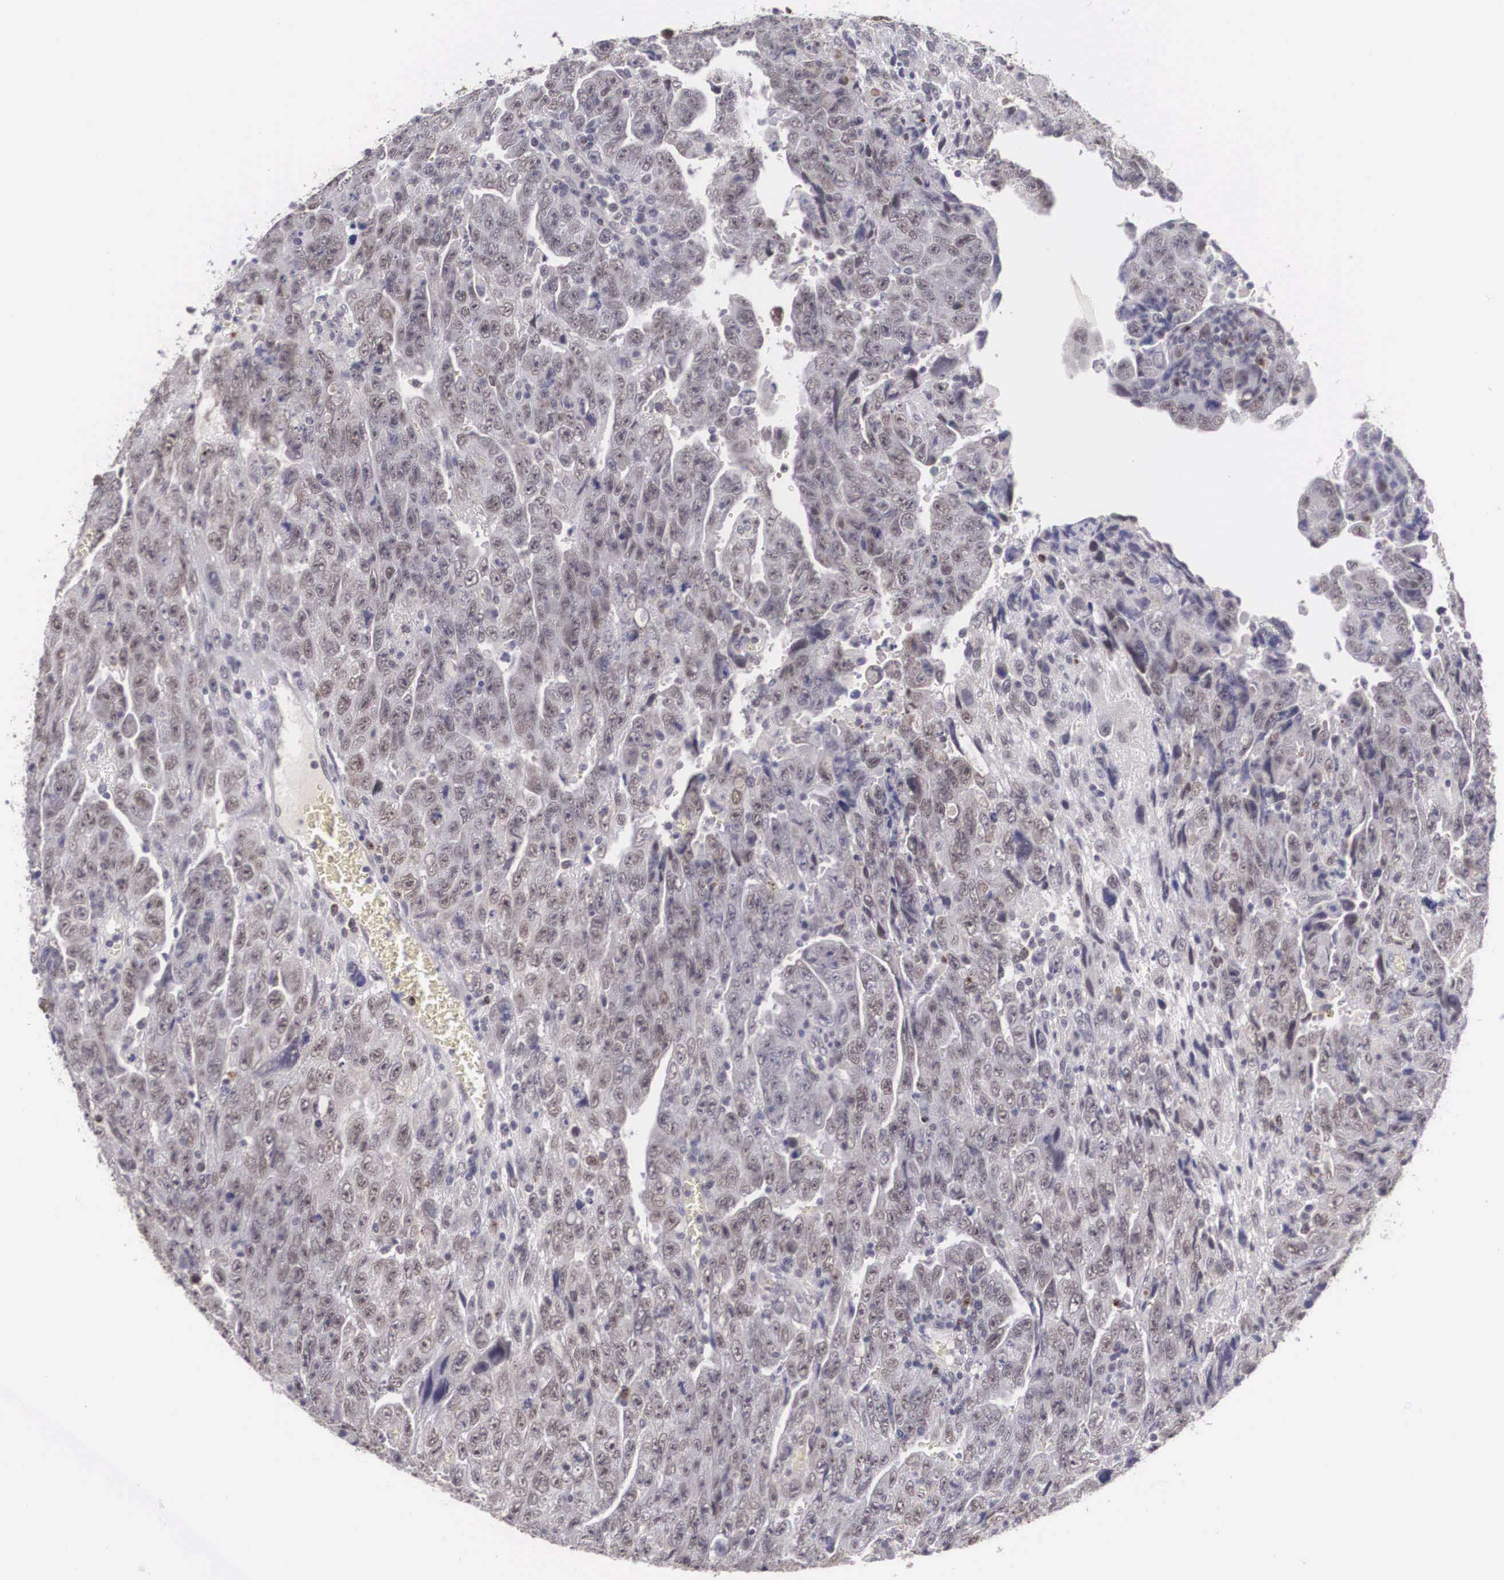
{"staining": {"intensity": "weak", "quantity": "25%-75%", "location": "cytoplasmic/membranous,nuclear"}, "tissue": "testis cancer", "cell_type": "Tumor cells", "image_type": "cancer", "snomed": [{"axis": "morphology", "description": "Carcinoma, Embryonal, NOS"}, {"axis": "topography", "description": "Testis"}], "caption": "Tumor cells reveal low levels of weak cytoplasmic/membranous and nuclear staining in about 25%-75% of cells in human testis embryonal carcinoma.", "gene": "NINL", "patient": {"sex": "male", "age": 28}}